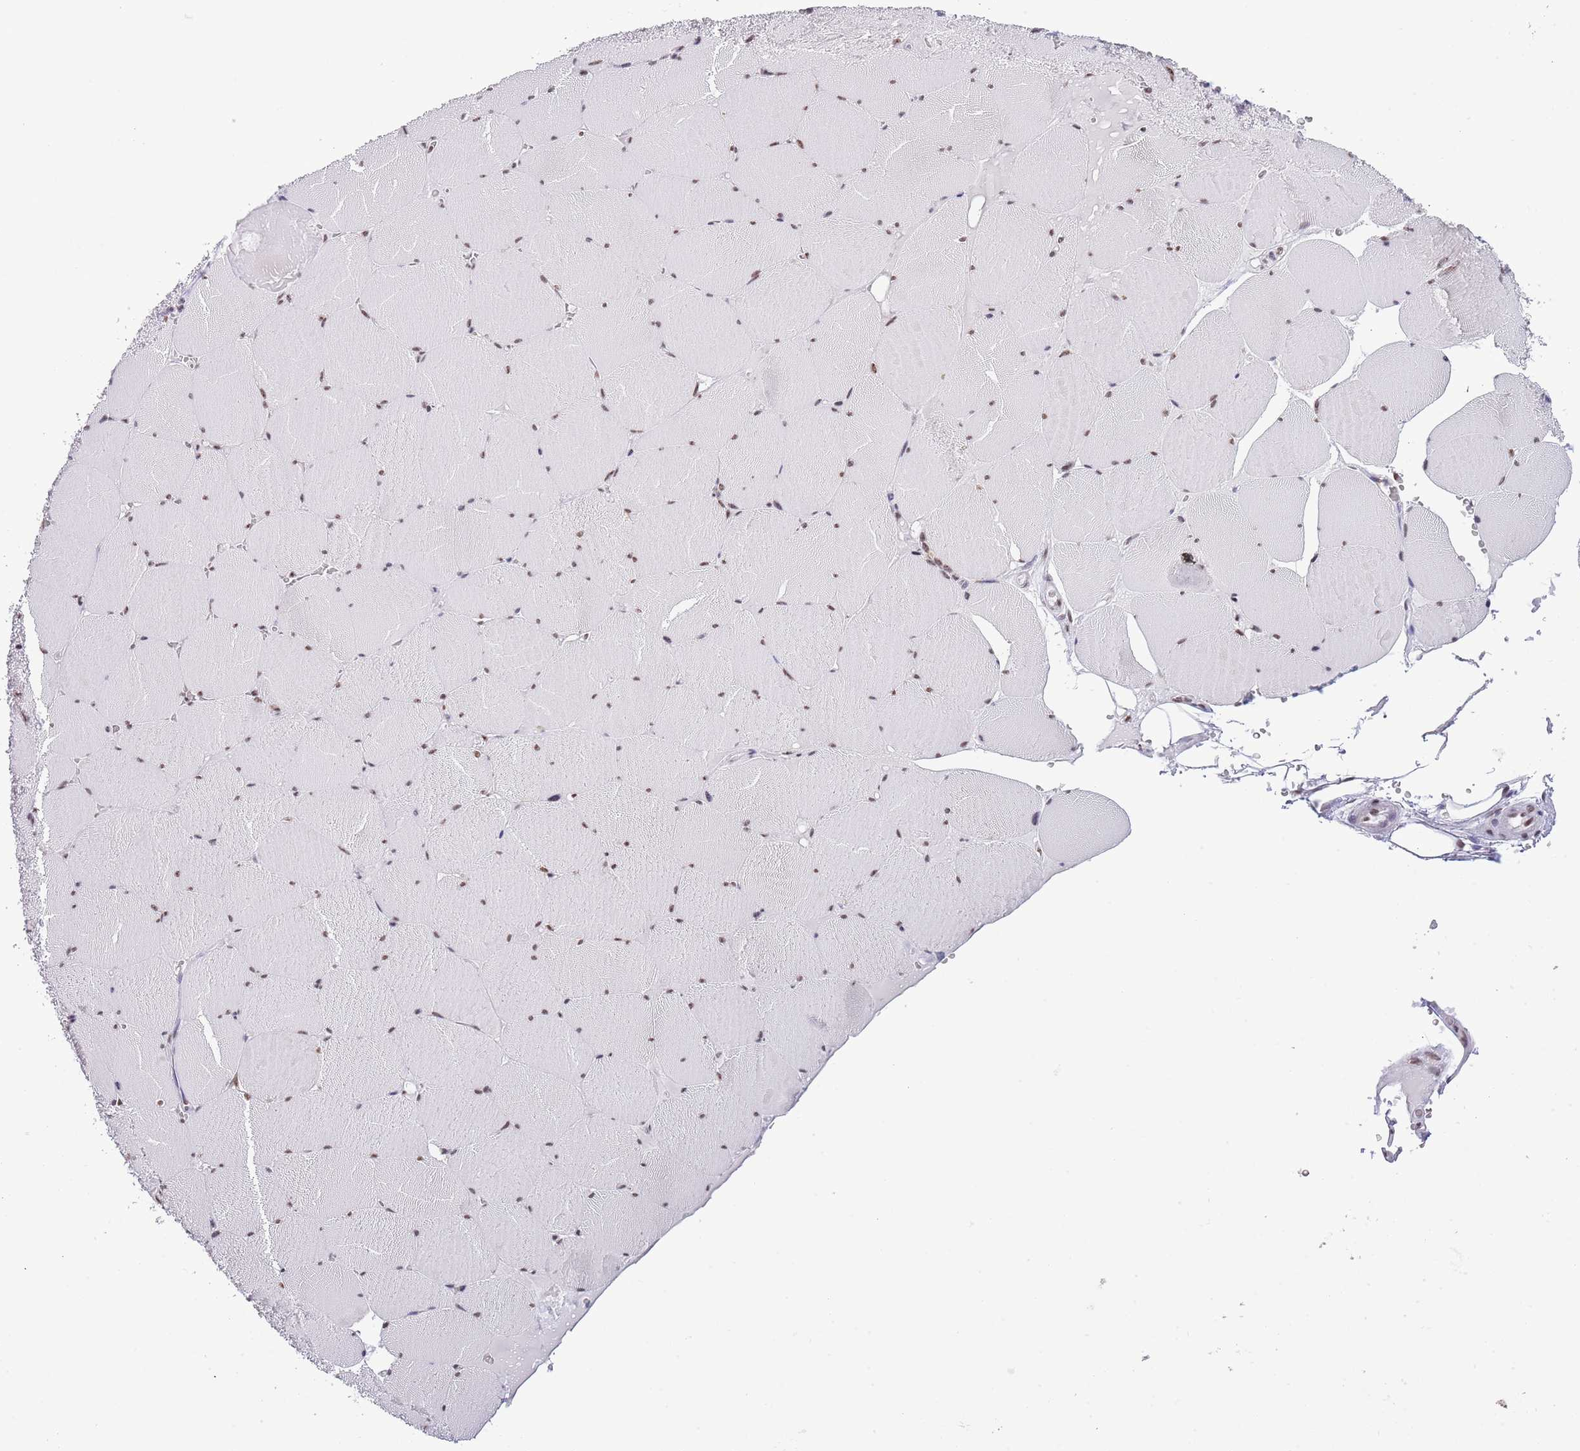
{"staining": {"intensity": "moderate", "quantity": ">75%", "location": "nuclear"}, "tissue": "skeletal muscle", "cell_type": "Myocytes", "image_type": "normal", "snomed": [{"axis": "morphology", "description": "Normal tissue, NOS"}, {"axis": "topography", "description": "Skeletal muscle"}, {"axis": "topography", "description": "Head-Neck"}], "caption": "Immunohistochemical staining of unremarkable human skeletal muscle exhibits >75% levels of moderate nuclear protein staining in about >75% of myocytes. Ihc stains the protein in brown and the nuclei are stained blue.", "gene": "SF3A2", "patient": {"sex": "male", "age": 66}}